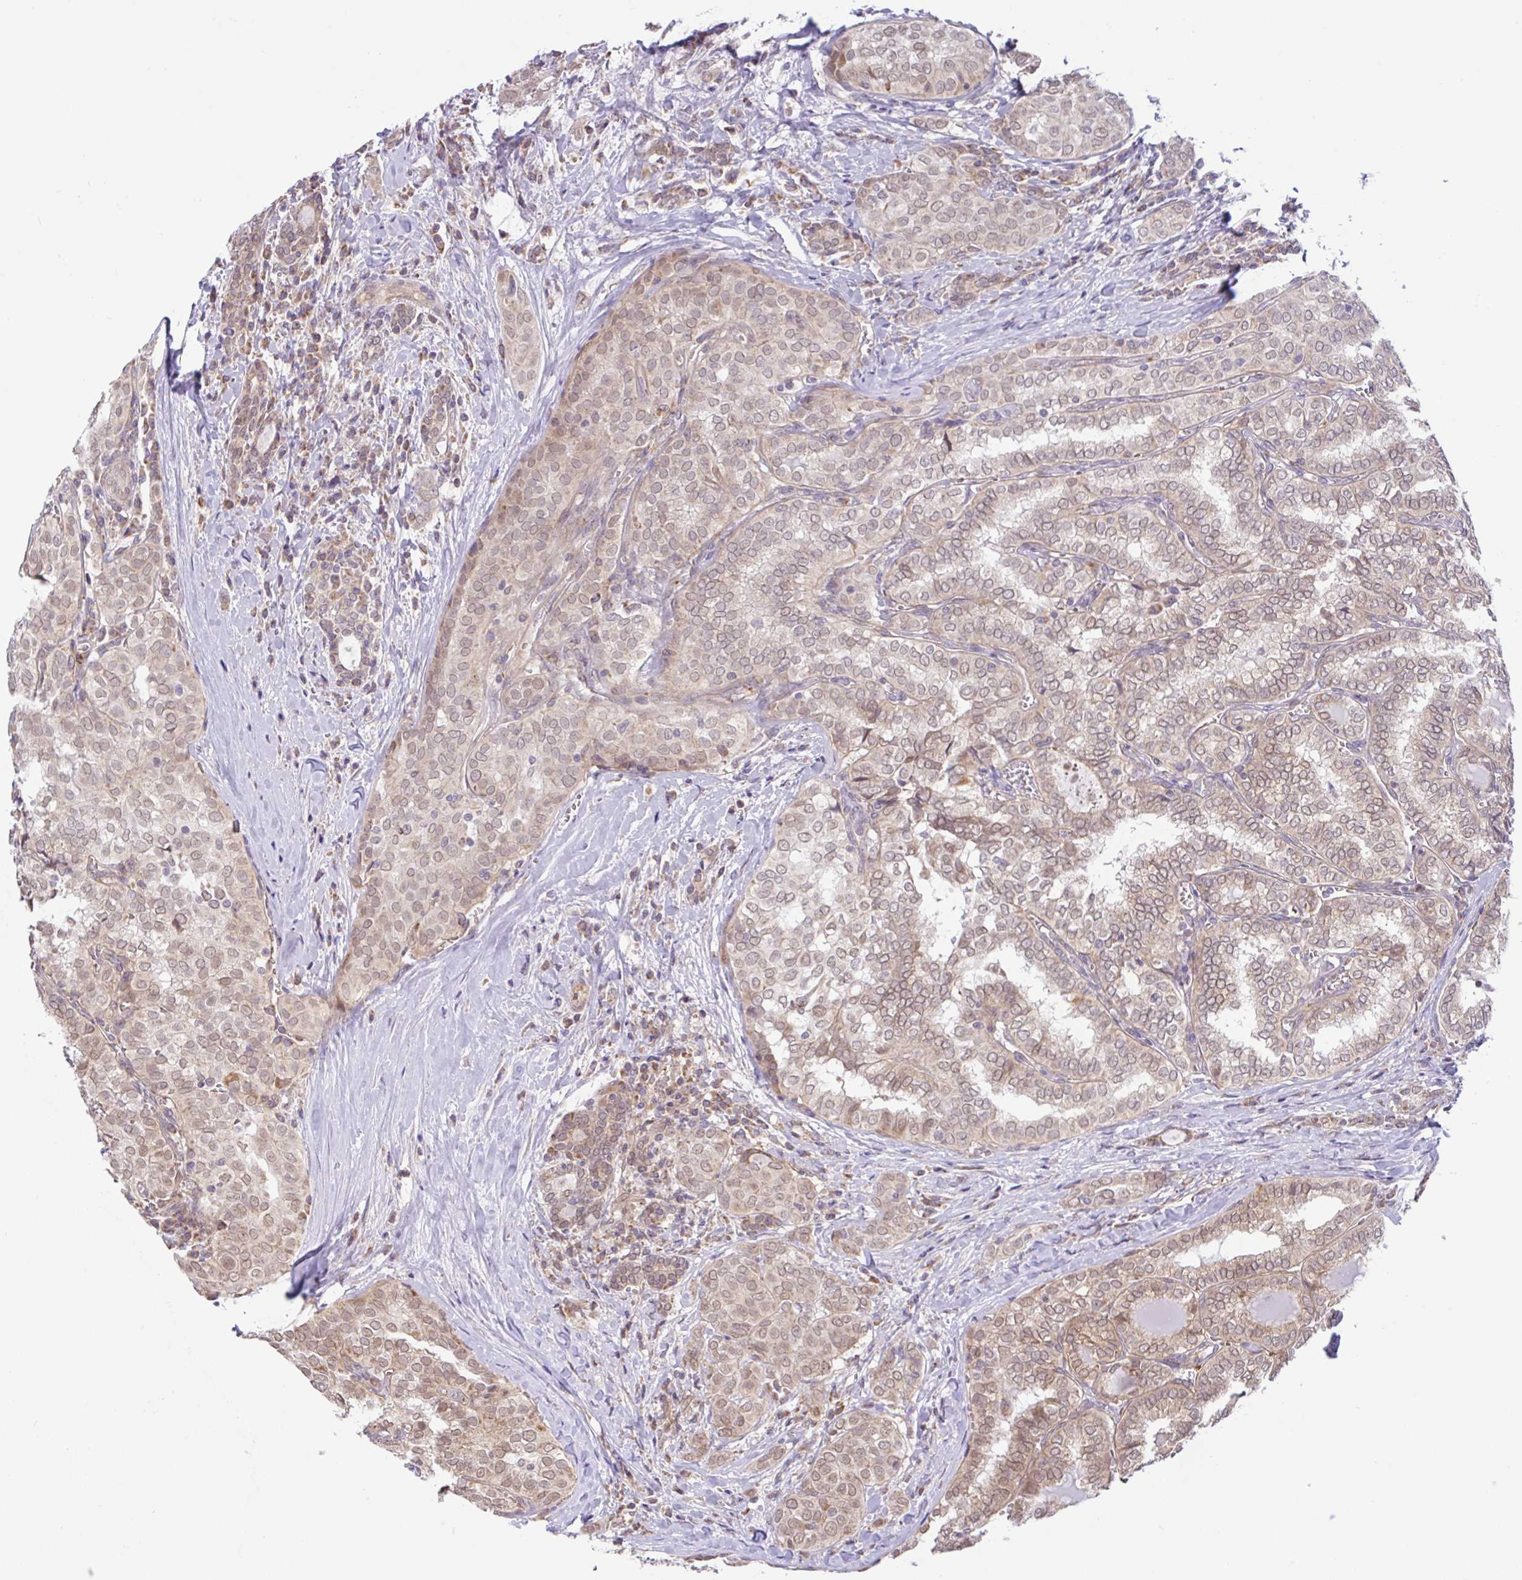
{"staining": {"intensity": "weak", "quantity": ">75%", "location": "cytoplasmic/membranous"}, "tissue": "thyroid cancer", "cell_type": "Tumor cells", "image_type": "cancer", "snomed": [{"axis": "morphology", "description": "Papillary adenocarcinoma, NOS"}, {"axis": "topography", "description": "Thyroid gland"}], "caption": "Tumor cells exhibit weak cytoplasmic/membranous expression in about >75% of cells in thyroid cancer (papillary adenocarcinoma).", "gene": "DLEU7", "patient": {"sex": "female", "age": 30}}